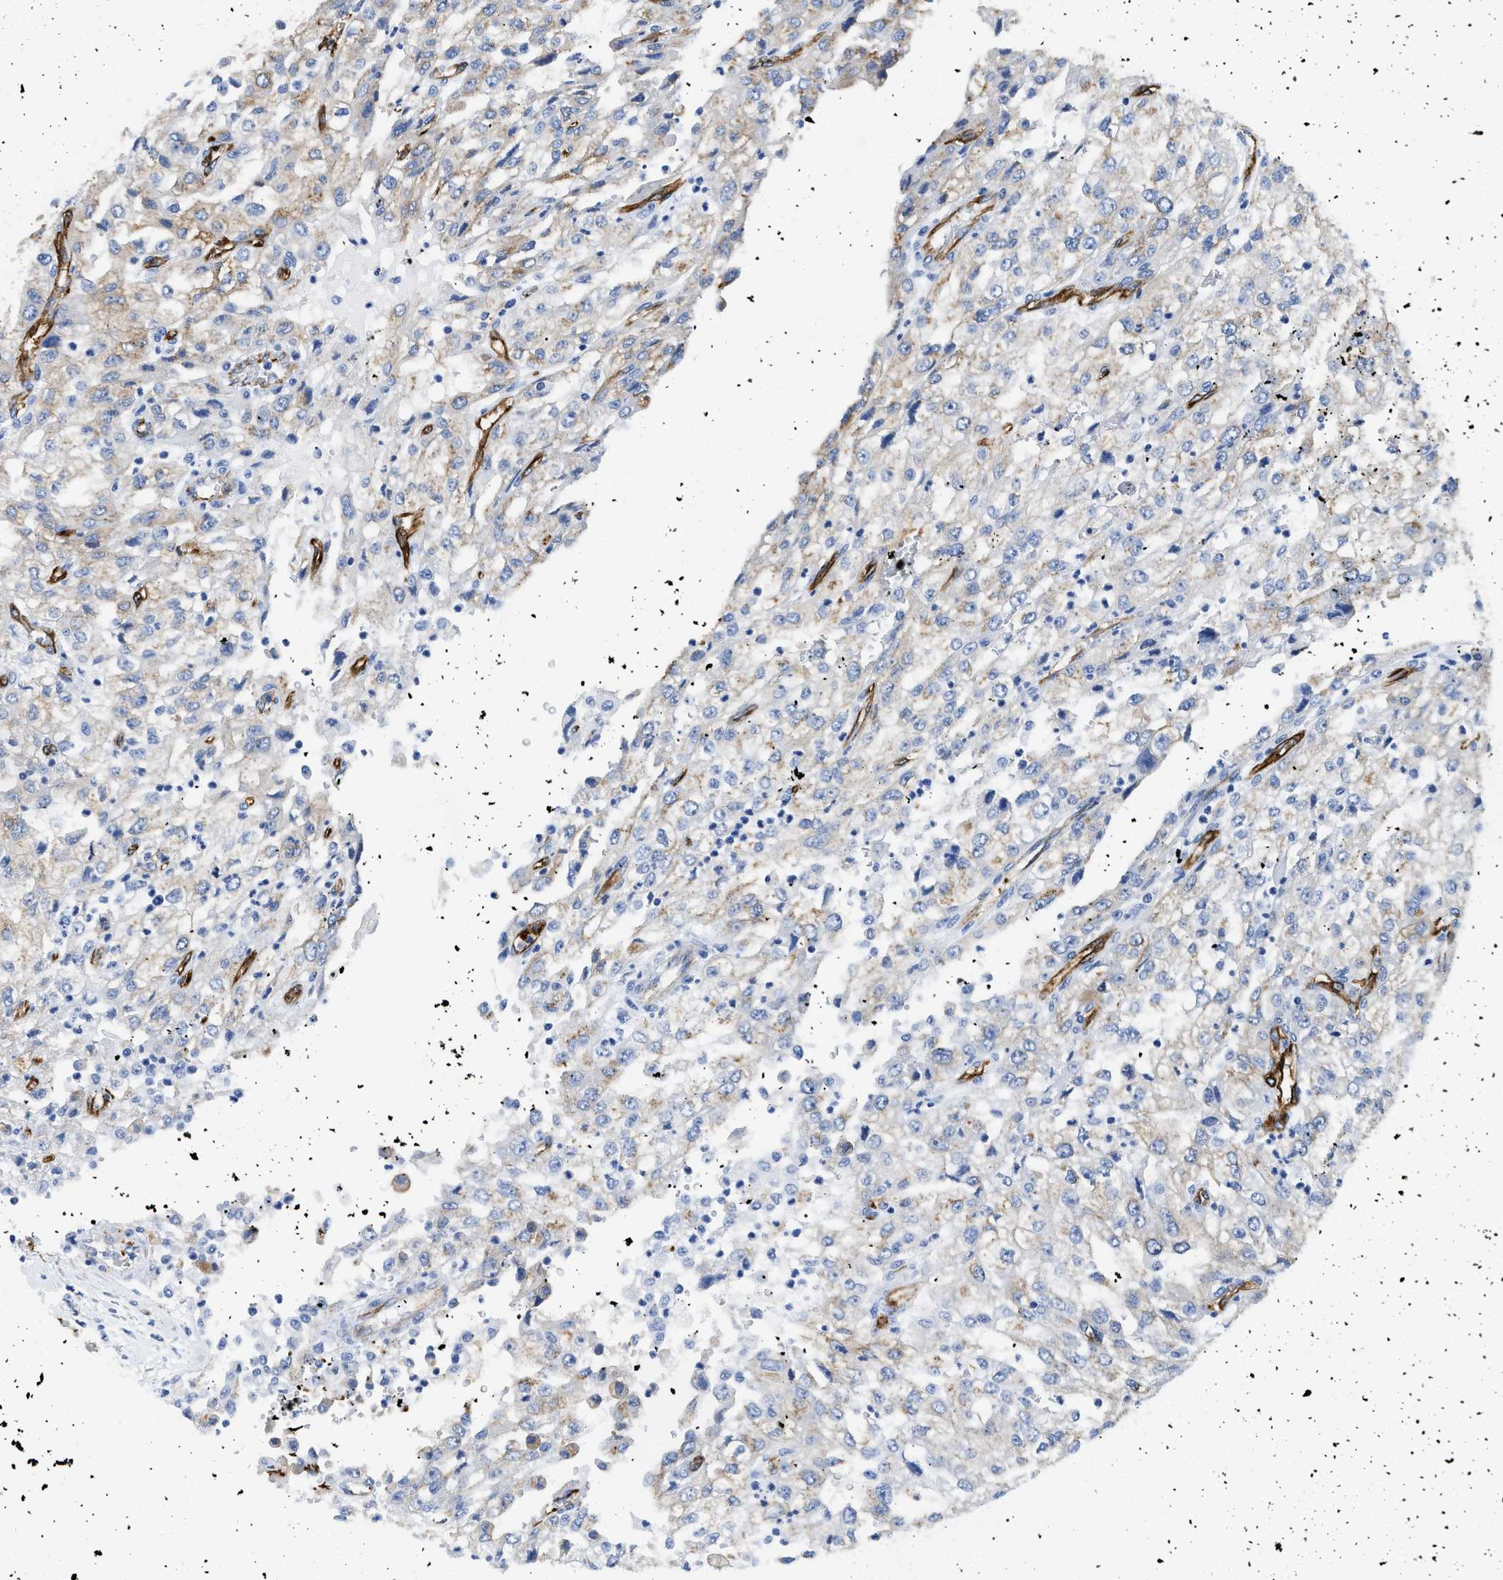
{"staining": {"intensity": "weak", "quantity": "<25%", "location": "cytoplasmic/membranous"}, "tissue": "renal cancer", "cell_type": "Tumor cells", "image_type": "cancer", "snomed": [{"axis": "morphology", "description": "Adenocarcinoma, NOS"}, {"axis": "topography", "description": "Kidney"}], "caption": "Human renal cancer (adenocarcinoma) stained for a protein using IHC displays no staining in tumor cells.", "gene": "TVP23B", "patient": {"sex": "female", "age": 54}}